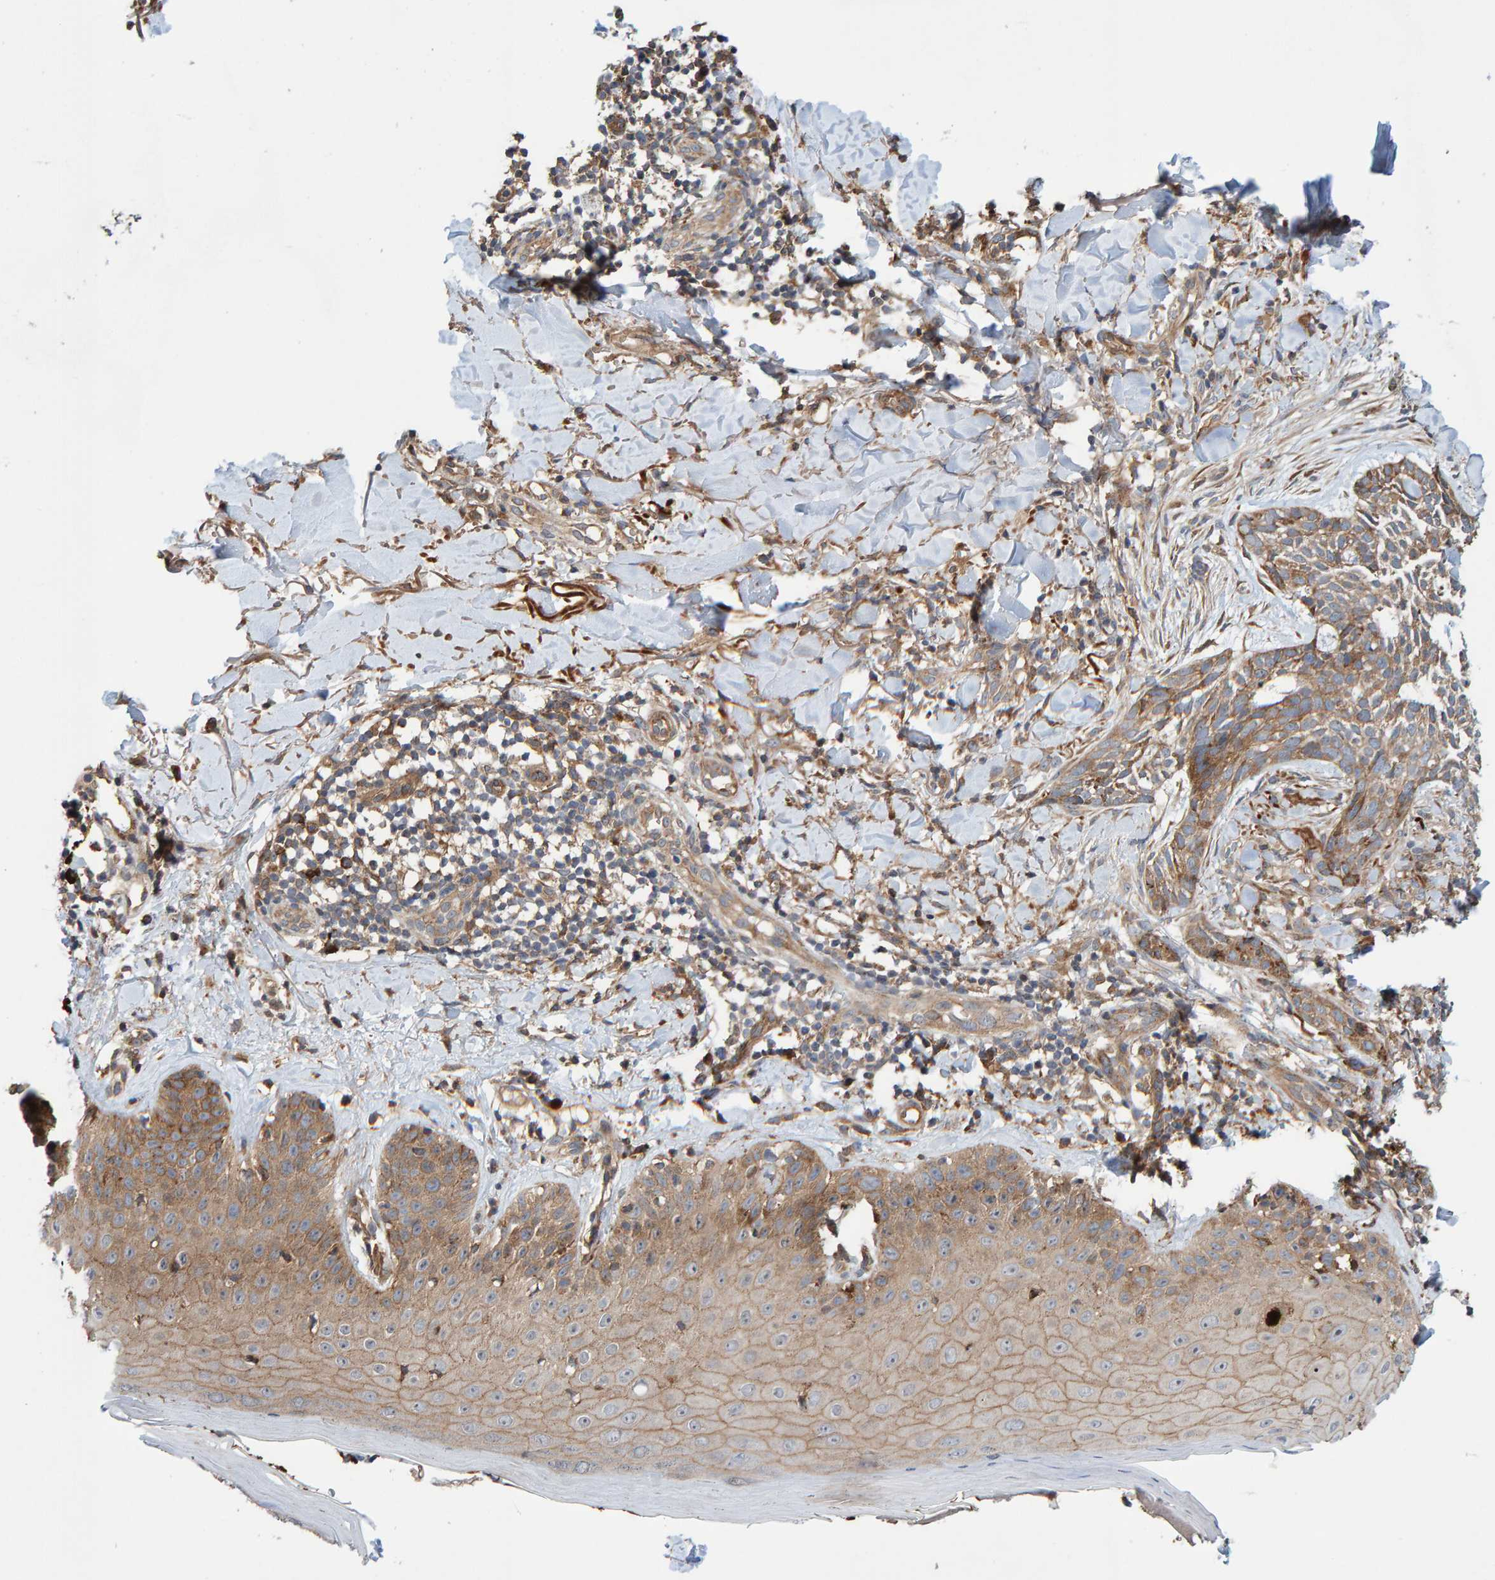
{"staining": {"intensity": "moderate", "quantity": ">75%", "location": "cytoplasmic/membranous"}, "tissue": "skin cancer", "cell_type": "Tumor cells", "image_type": "cancer", "snomed": [{"axis": "morphology", "description": "Normal tissue, NOS"}, {"axis": "morphology", "description": "Basal cell carcinoma"}, {"axis": "topography", "description": "Skin"}], "caption": "Tumor cells reveal medium levels of moderate cytoplasmic/membranous expression in approximately >75% of cells in human skin cancer. The staining is performed using DAB (3,3'-diaminobenzidine) brown chromogen to label protein expression. The nuclei are counter-stained blue using hematoxylin.", "gene": "KIAA0753", "patient": {"sex": "male", "age": 67}}